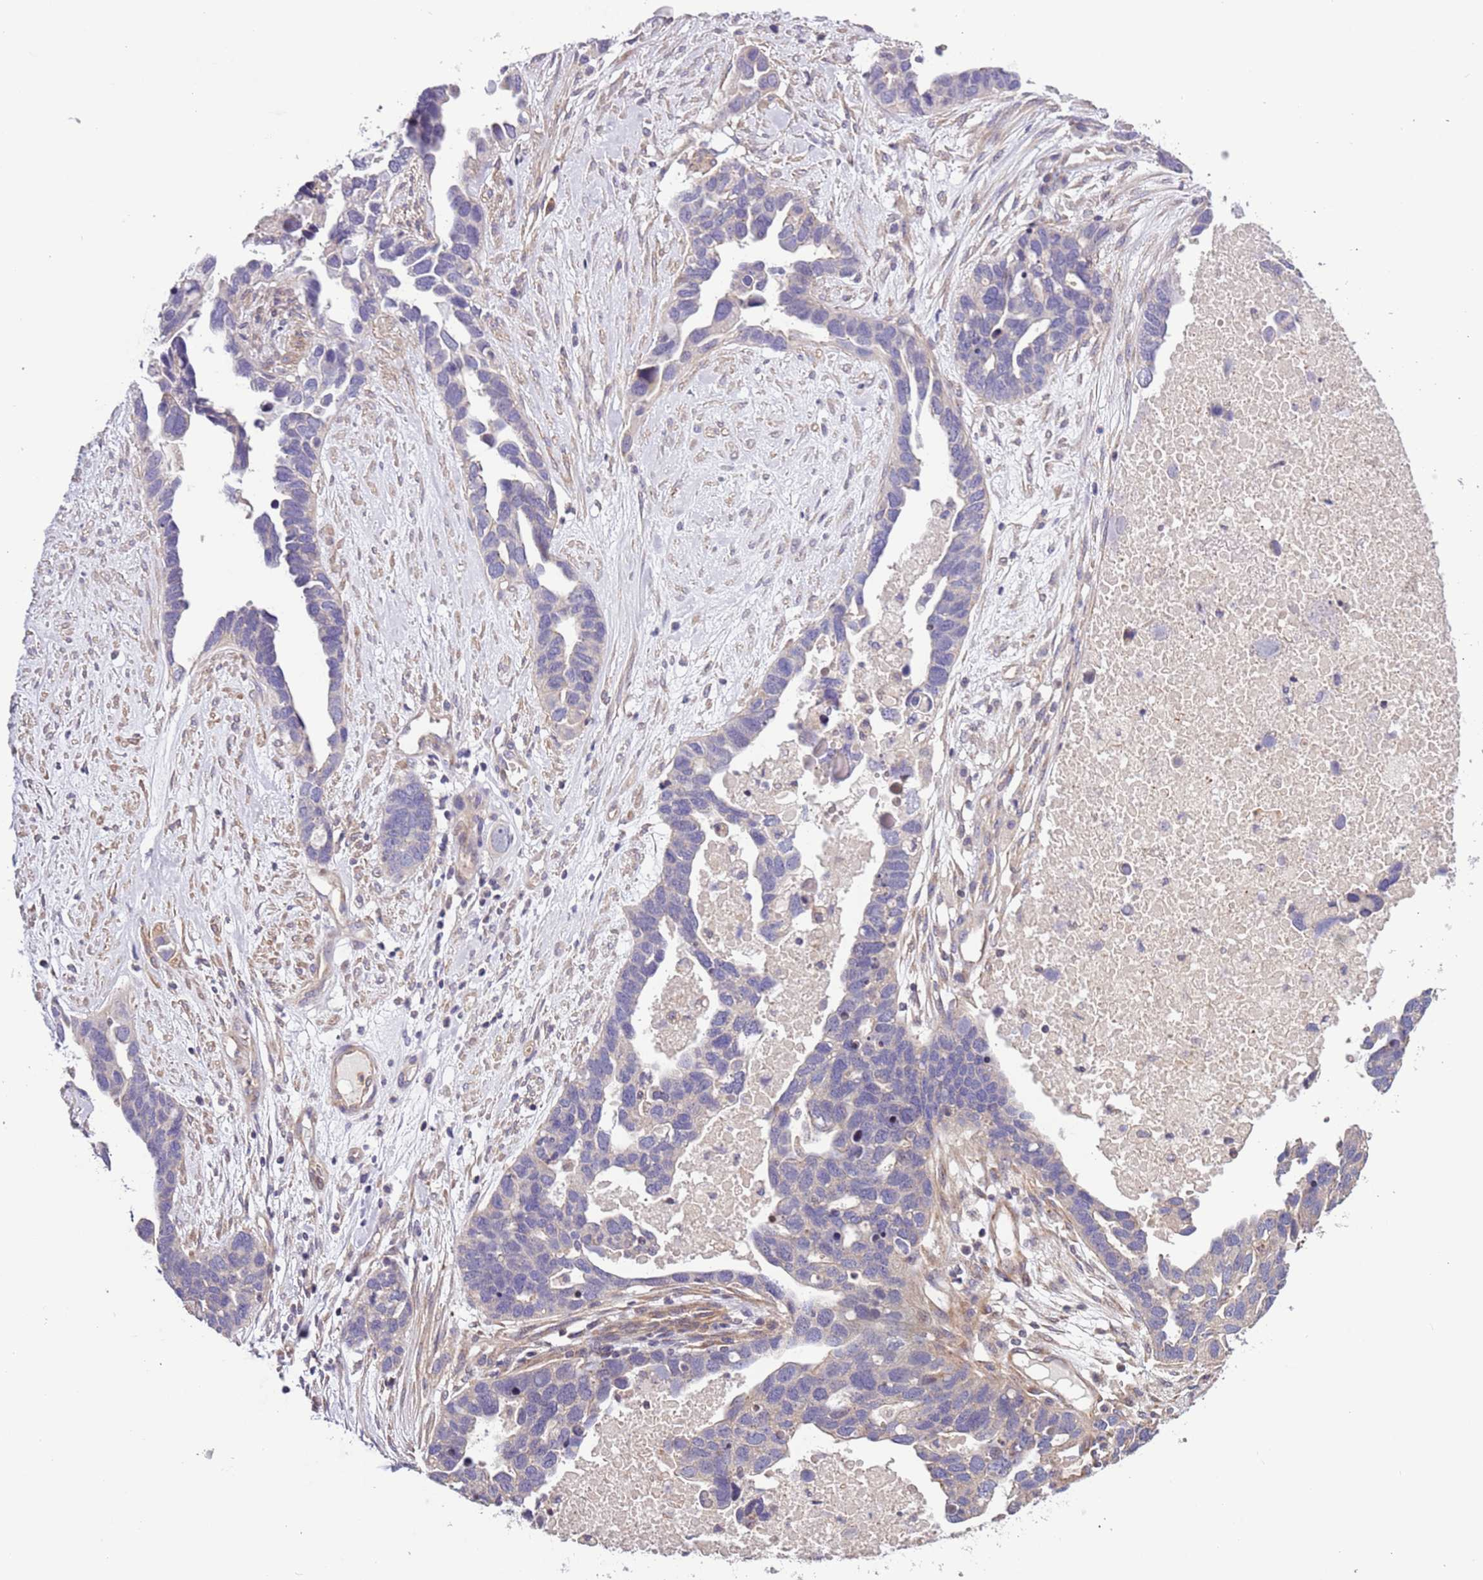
{"staining": {"intensity": "negative", "quantity": "none", "location": "none"}, "tissue": "ovarian cancer", "cell_type": "Tumor cells", "image_type": "cancer", "snomed": [{"axis": "morphology", "description": "Cystadenocarcinoma, serous, NOS"}, {"axis": "topography", "description": "Ovary"}], "caption": "Human serous cystadenocarcinoma (ovarian) stained for a protein using immunohistochemistry reveals no expression in tumor cells.", "gene": "LAMB4", "patient": {"sex": "female", "age": 54}}